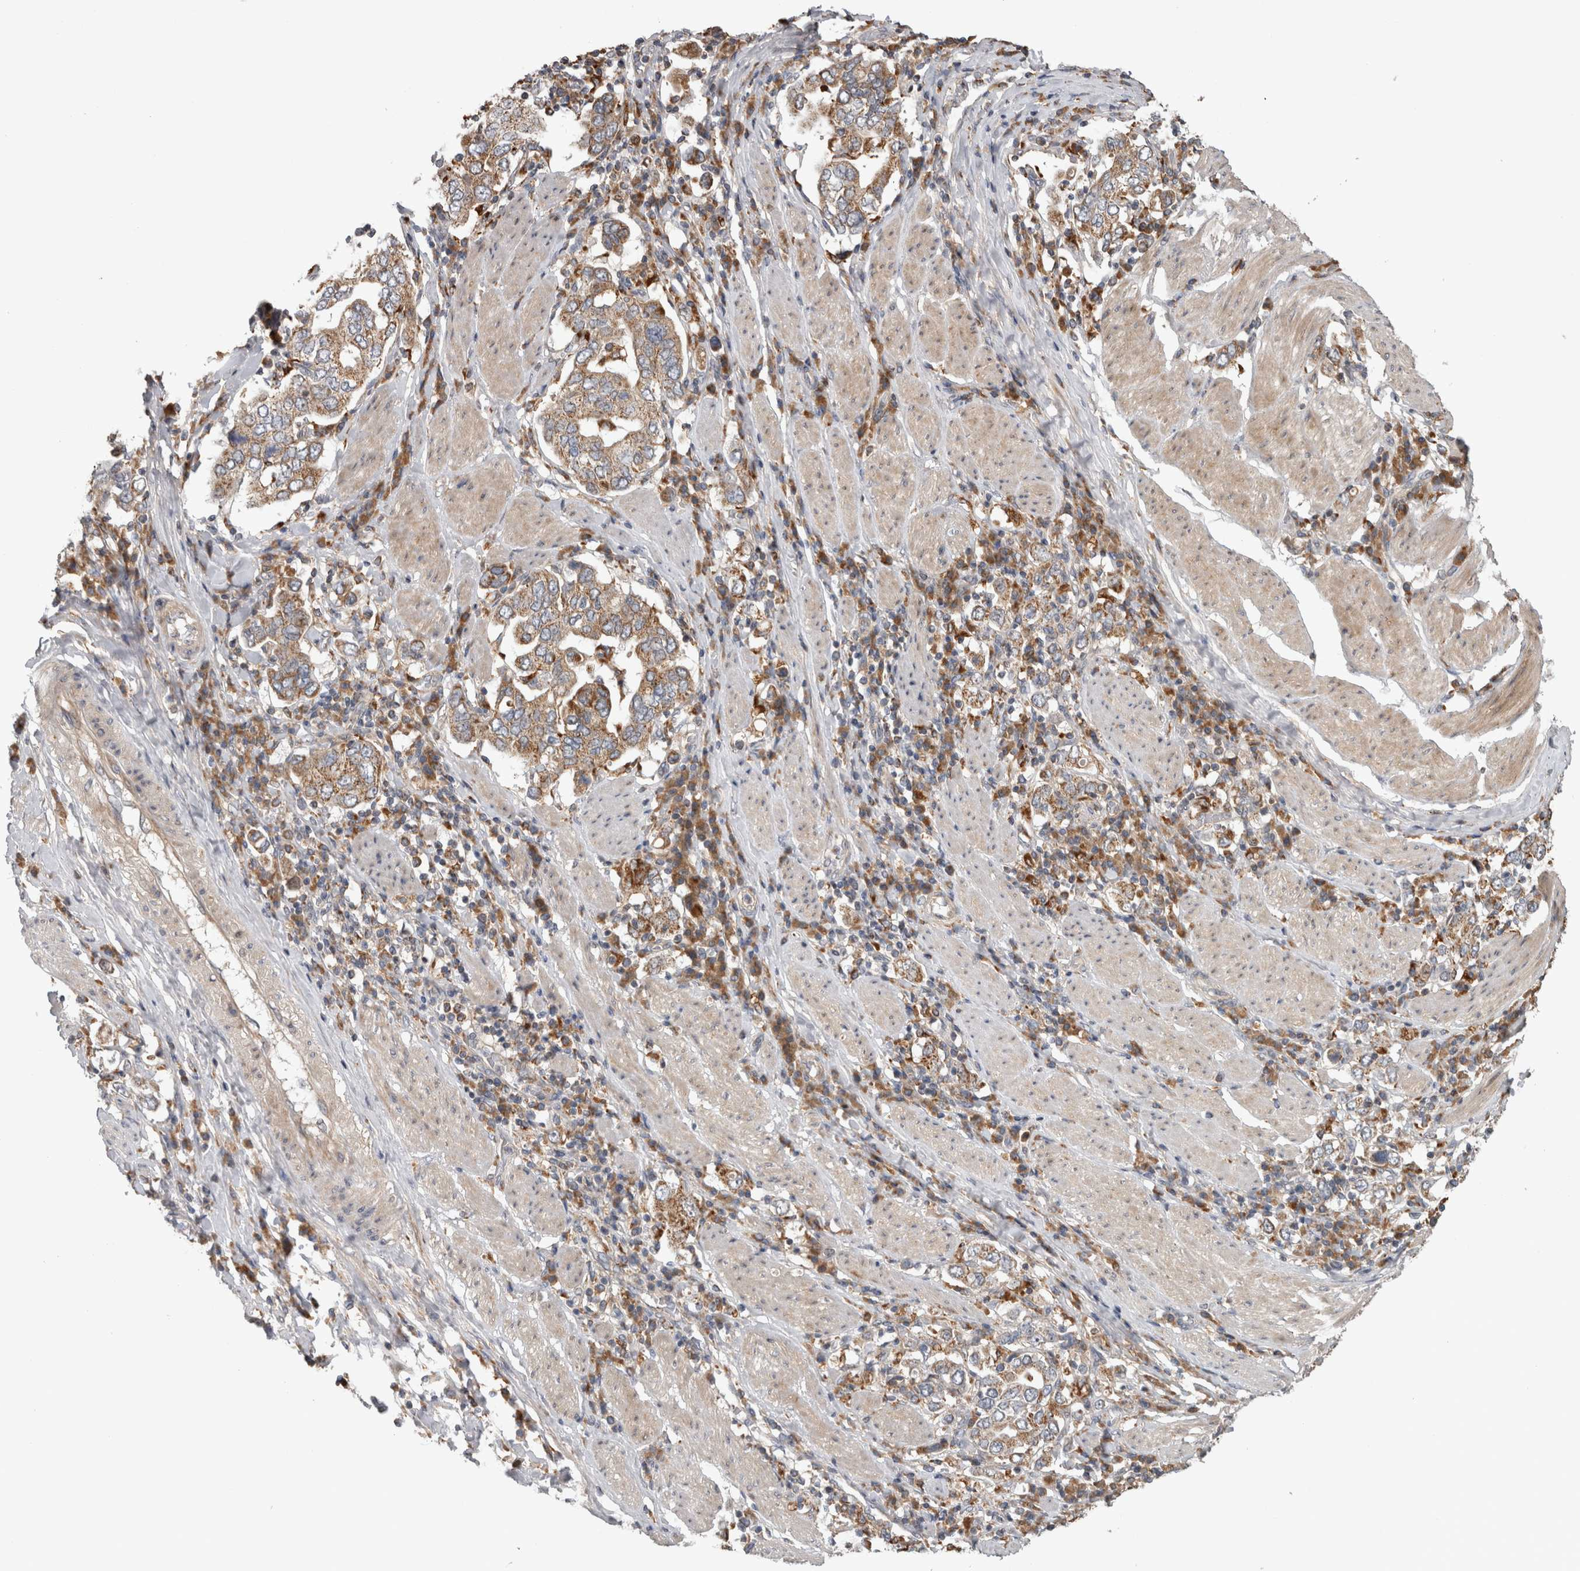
{"staining": {"intensity": "moderate", "quantity": ">75%", "location": "cytoplasmic/membranous"}, "tissue": "stomach cancer", "cell_type": "Tumor cells", "image_type": "cancer", "snomed": [{"axis": "morphology", "description": "Adenocarcinoma, NOS"}, {"axis": "topography", "description": "Stomach, upper"}], "caption": "Brown immunohistochemical staining in adenocarcinoma (stomach) displays moderate cytoplasmic/membranous positivity in about >75% of tumor cells. The staining was performed using DAB (3,3'-diaminobenzidine), with brown indicating positive protein expression. Nuclei are stained blue with hematoxylin.", "gene": "ADGRL3", "patient": {"sex": "male", "age": 62}}